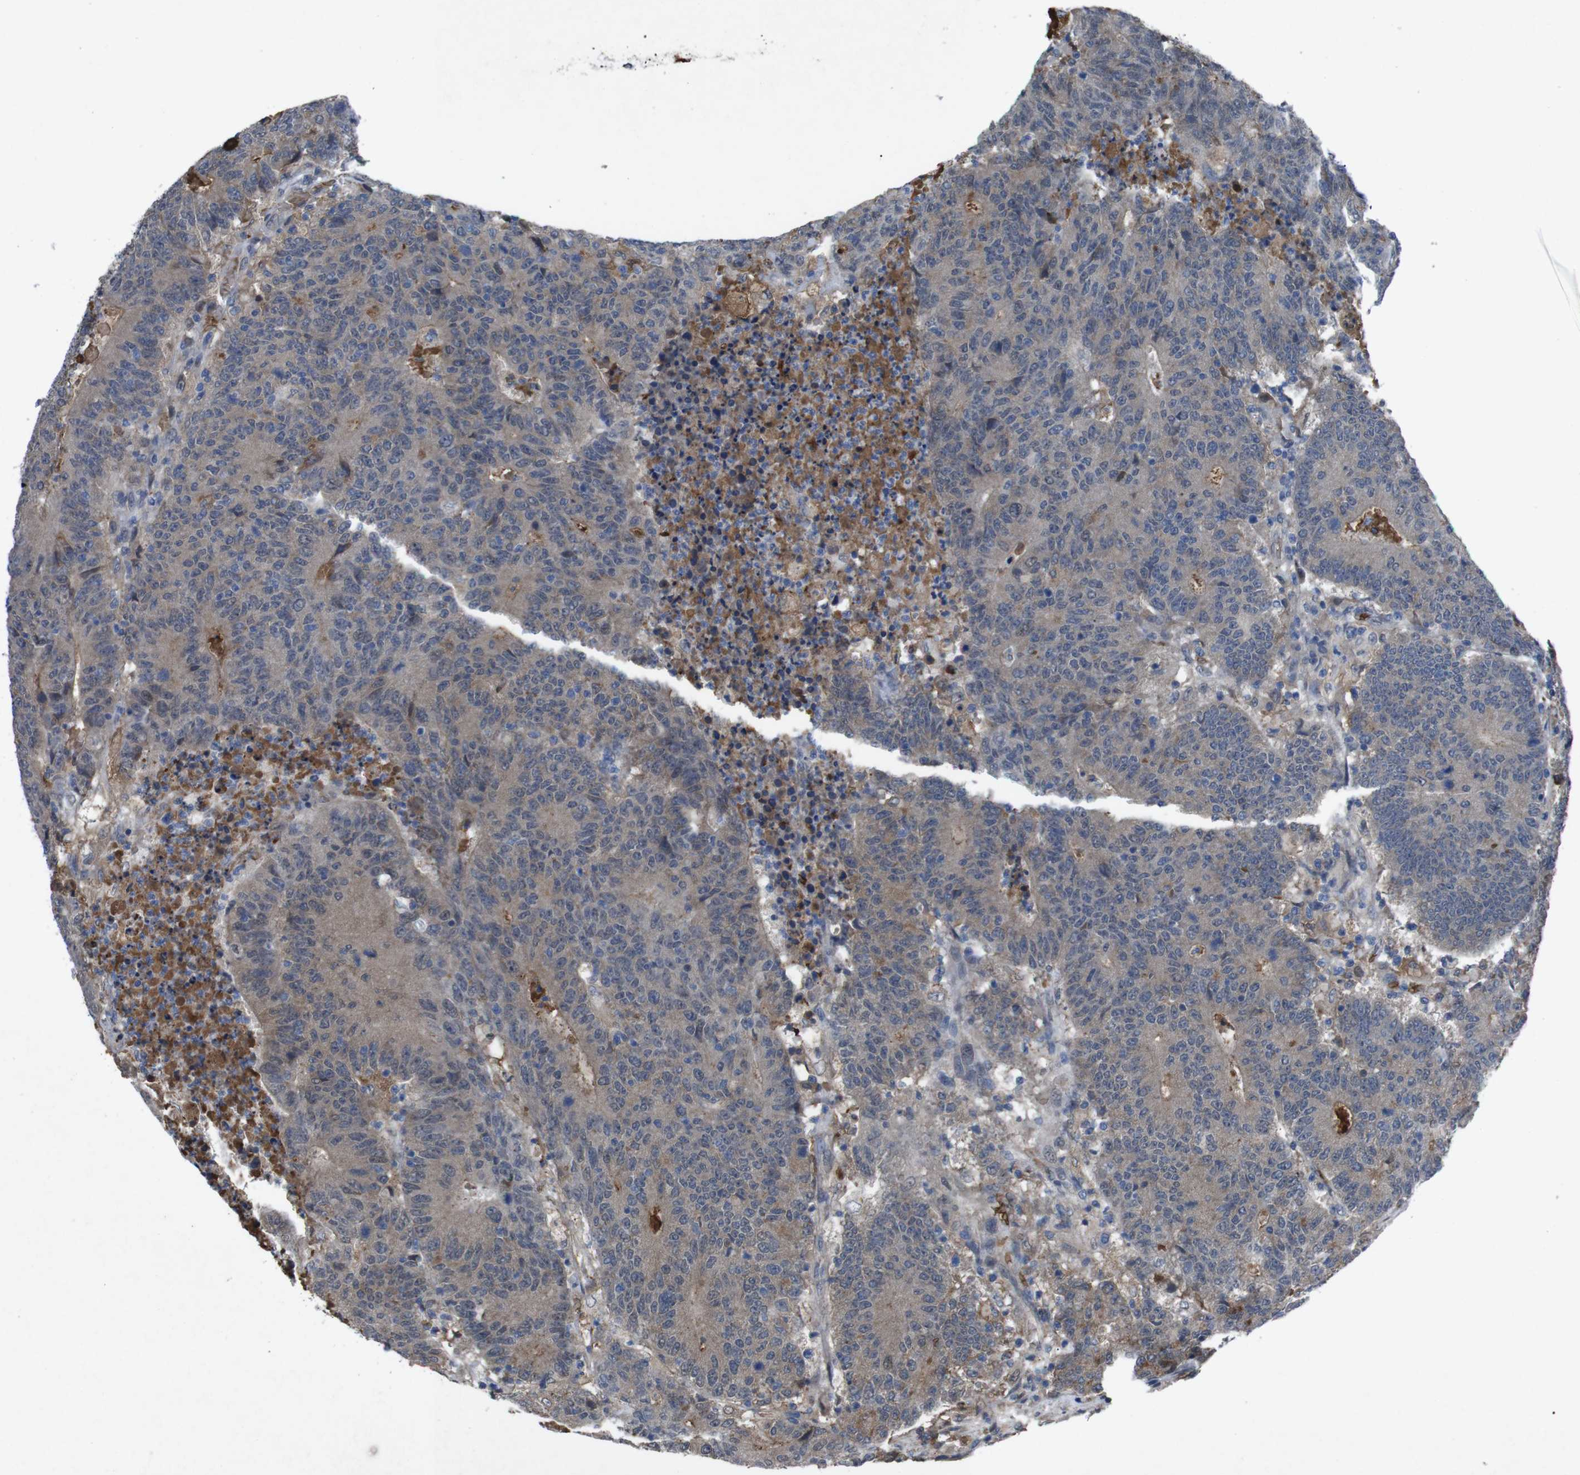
{"staining": {"intensity": "weak", "quantity": ">75%", "location": "cytoplasmic/membranous"}, "tissue": "colorectal cancer", "cell_type": "Tumor cells", "image_type": "cancer", "snomed": [{"axis": "morphology", "description": "Normal tissue, NOS"}, {"axis": "morphology", "description": "Adenocarcinoma, NOS"}, {"axis": "topography", "description": "Colon"}], "caption": "Protein staining of colorectal cancer tissue demonstrates weak cytoplasmic/membranous expression in about >75% of tumor cells. (DAB IHC, brown staining for protein, blue staining for nuclei).", "gene": "SPTB", "patient": {"sex": "female", "age": 75}}